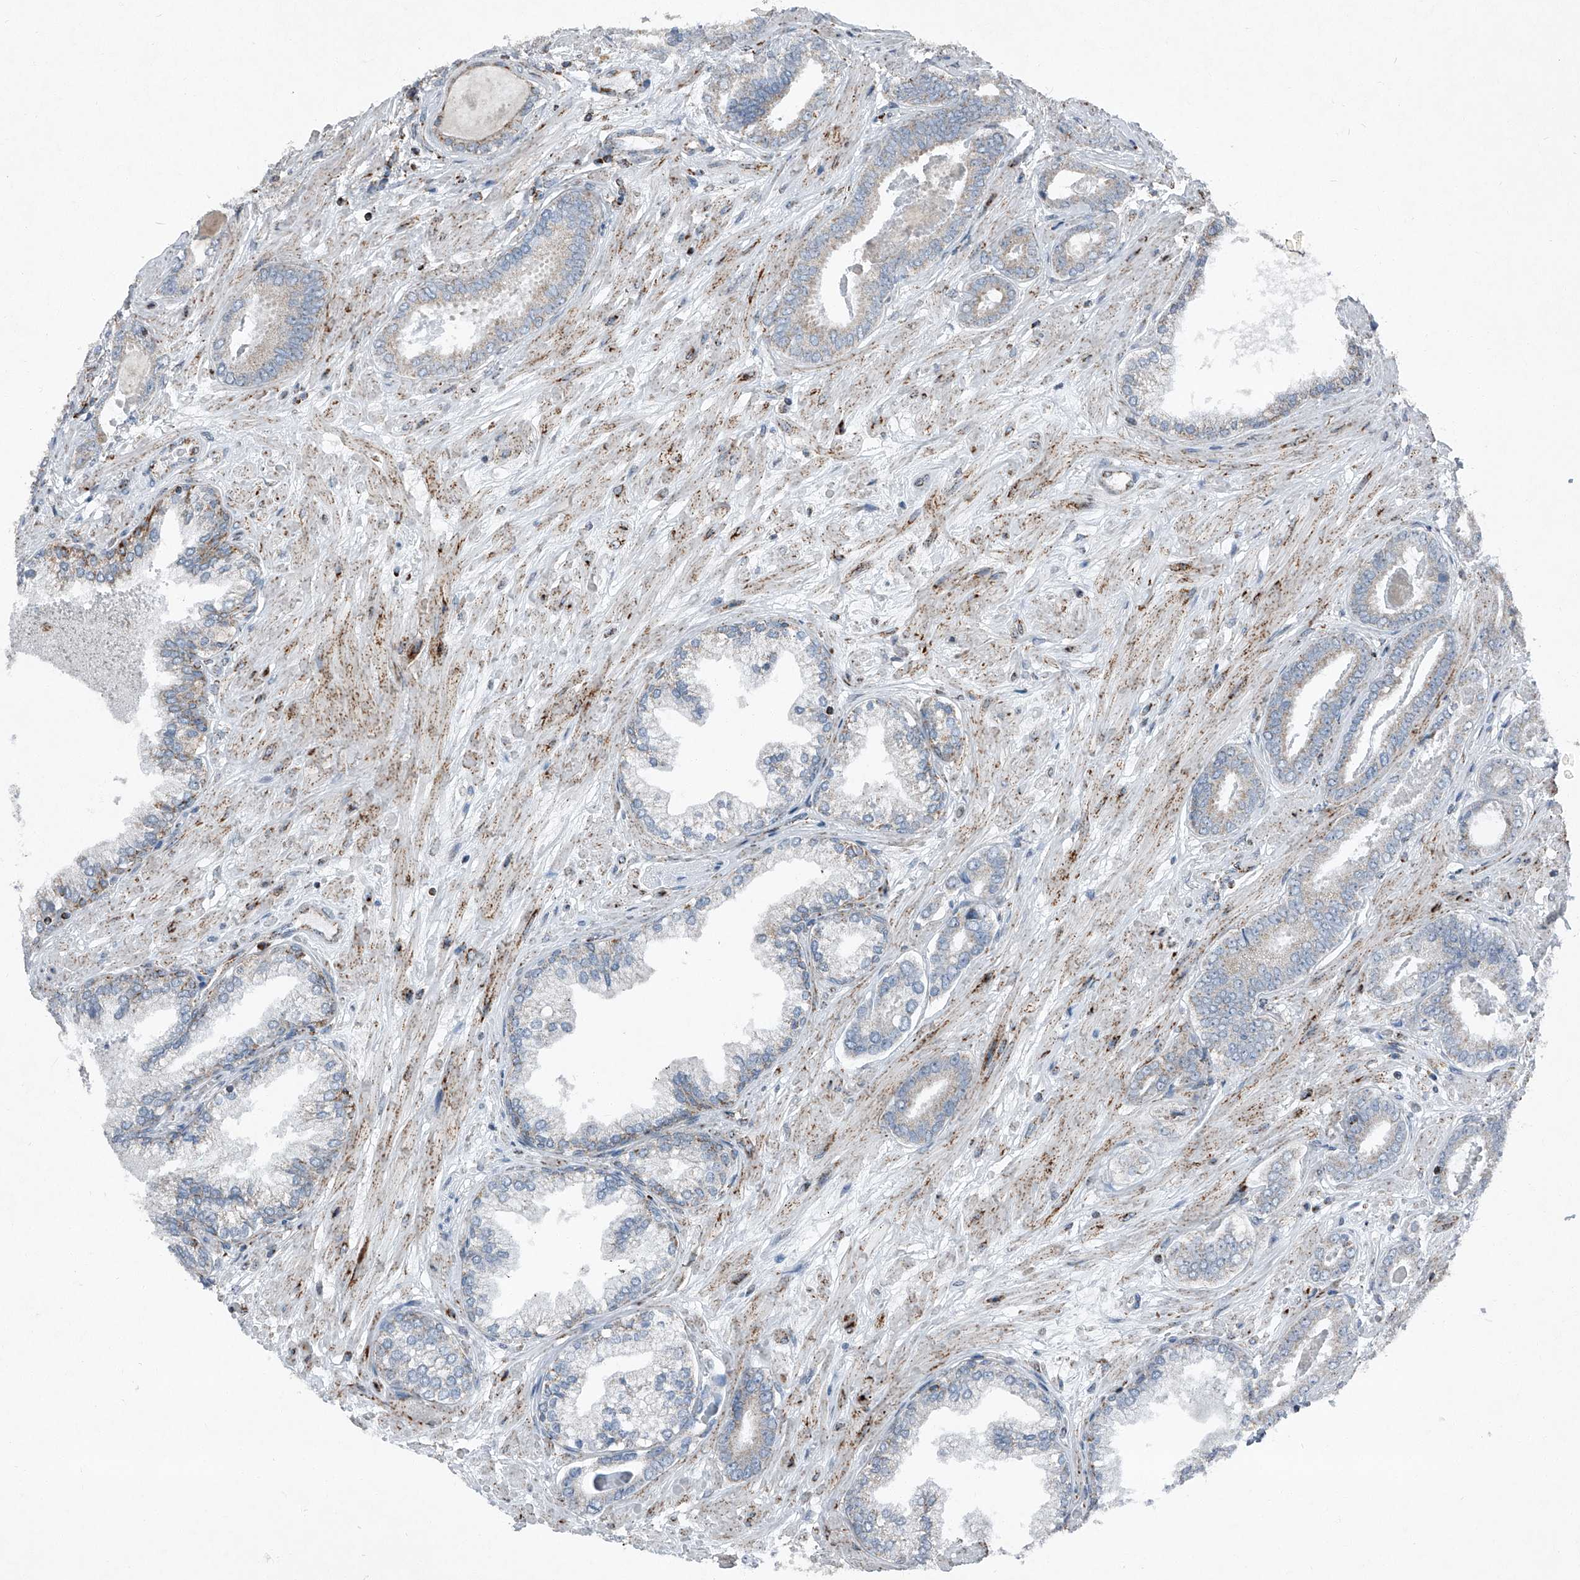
{"staining": {"intensity": "weak", "quantity": "<25%", "location": "cytoplasmic/membranous"}, "tissue": "prostate cancer", "cell_type": "Tumor cells", "image_type": "cancer", "snomed": [{"axis": "morphology", "description": "Adenocarcinoma, Low grade"}, {"axis": "topography", "description": "Prostate"}], "caption": "Tumor cells show no significant protein expression in prostate cancer (low-grade adenocarcinoma).", "gene": "CHRNA7", "patient": {"sex": "male", "age": 71}}